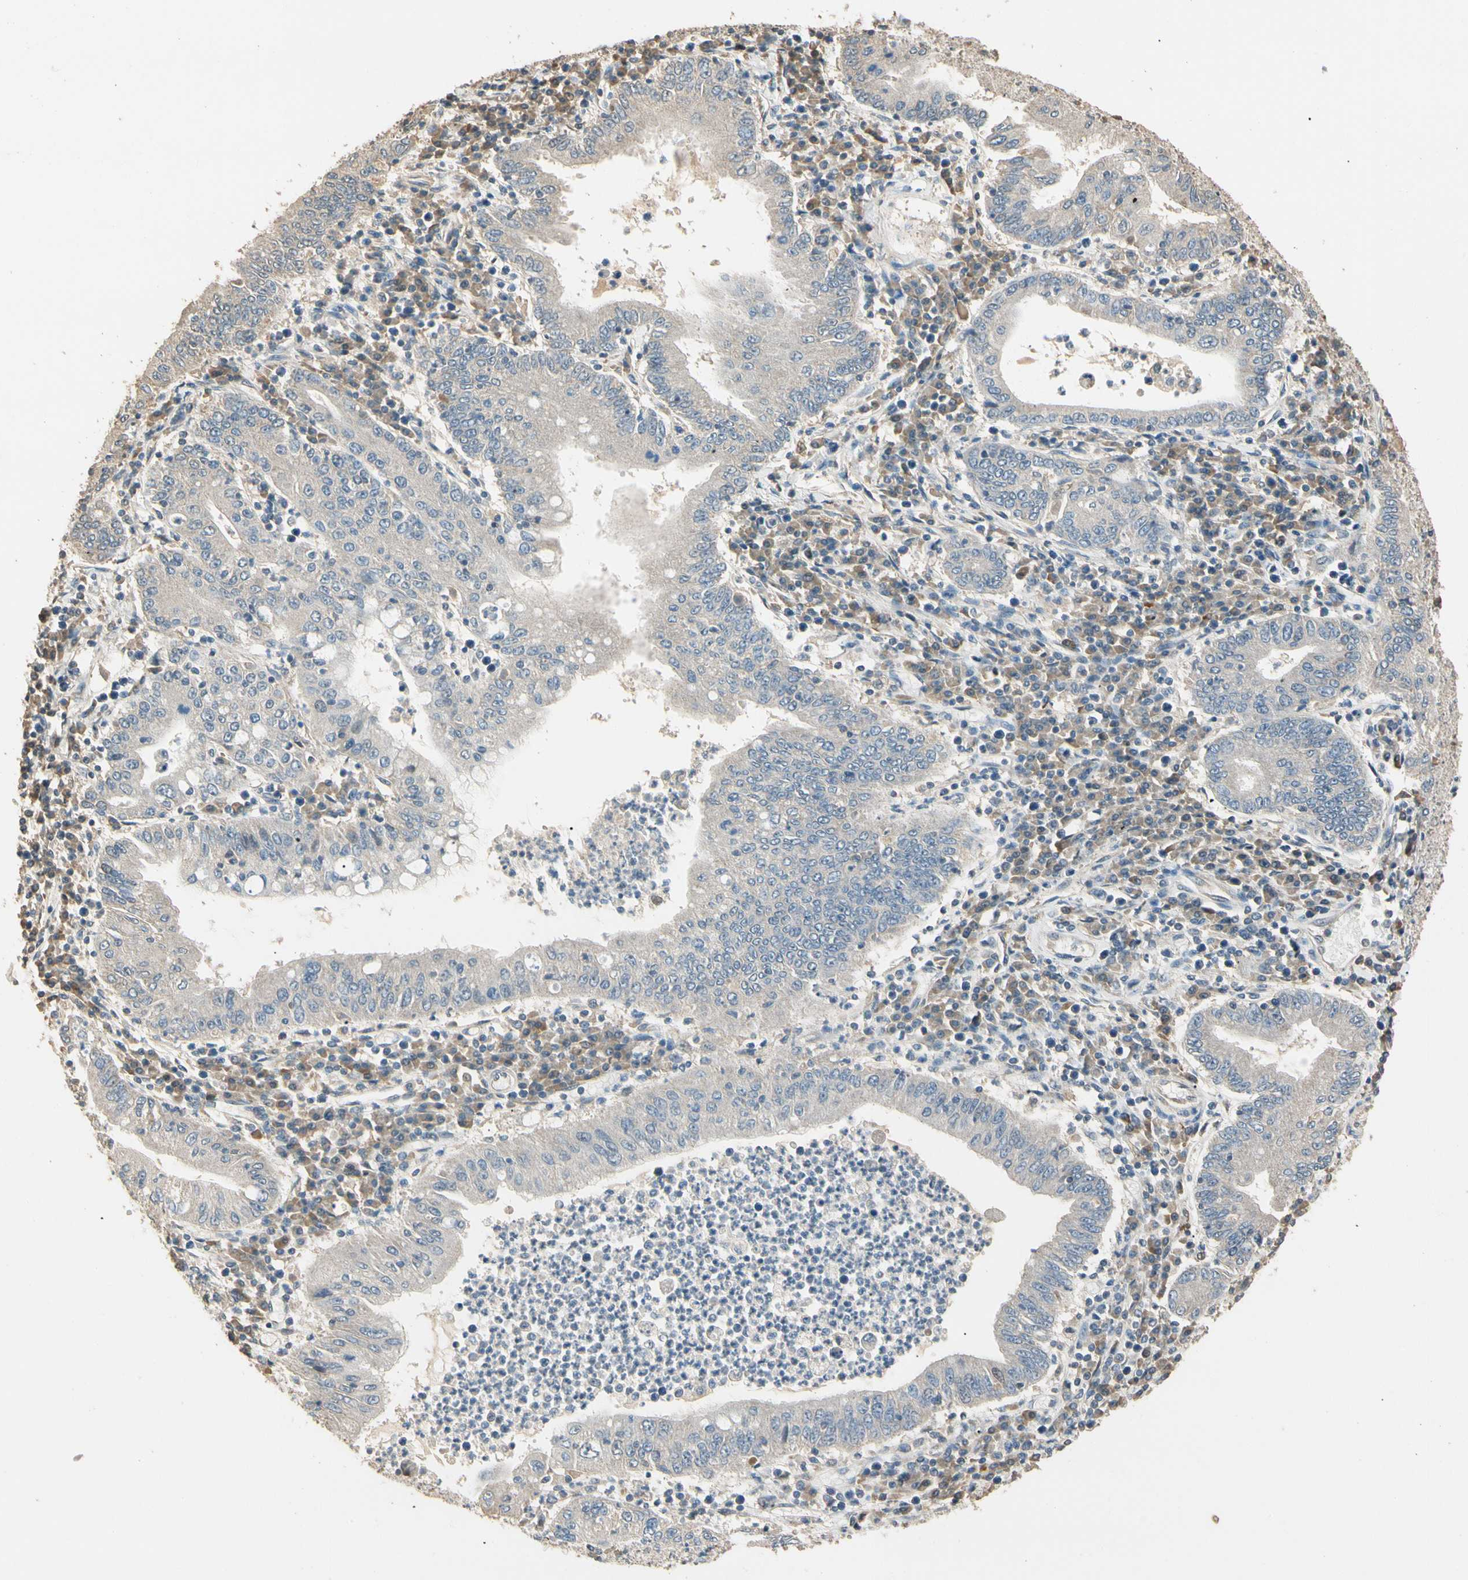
{"staining": {"intensity": "weak", "quantity": "<25%", "location": "cytoplasmic/membranous"}, "tissue": "stomach cancer", "cell_type": "Tumor cells", "image_type": "cancer", "snomed": [{"axis": "morphology", "description": "Normal tissue, NOS"}, {"axis": "morphology", "description": "Adenocarcinoma, NOS"}, {"axis": "topography", "description": "Esophagus"}, {"axis": "topography", "description": "Stomach, upper"}, {"axis": "topography", "description": "Peripheral nerve tissue"}], "caption": "The histopathology image shows no significant staining in tumor cells of adenocarcinoma (stomach).", "gene": "CDH6", "patient": {"sex": "male", "age": 62}}